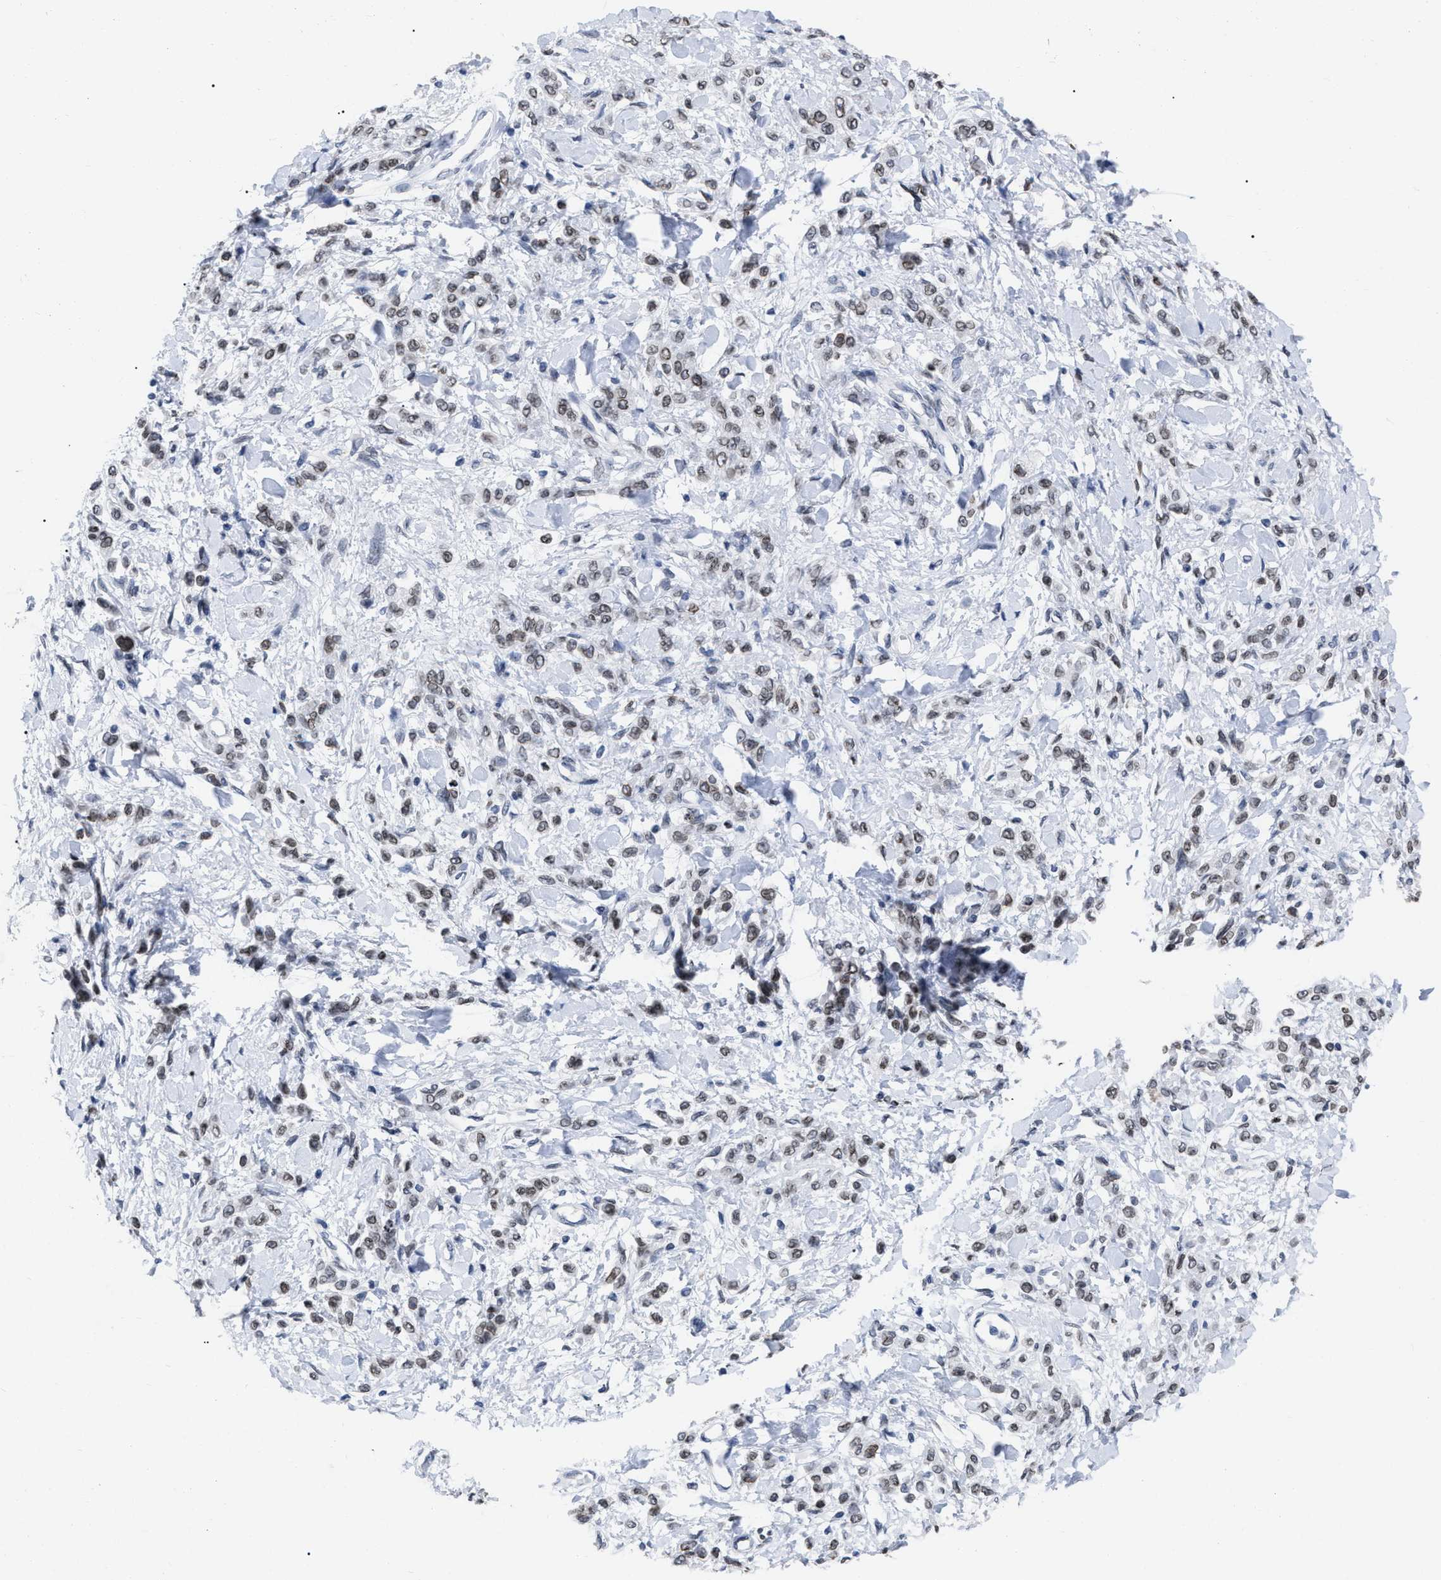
{"staining": {"intensity": "weak", "quantity": "25%-75%", "location": "cytoplasmic/membranous,nuclear"}, "tissue": "stomach cancer", "cell_type": "Tumor cells", "image_type": "cancer", "snomed": [{"axis": "morphology", "description": "Normal tissue, NOS"}, {"axis": "morphology", "description": "Adenocarcinoma, NOS"}, {"axis": "topography", "description": "Stomach"}], "caption": "IHC photomicrograph of human stomach adenocarcinoma stained for a protein (brown), which shows low levels of weak cytoplasmic/membranous and nuclear expression in approximately 25%-75% of tumor cells.", "gene": "TPR", "patient": {"sex": "male", "age": 82}}